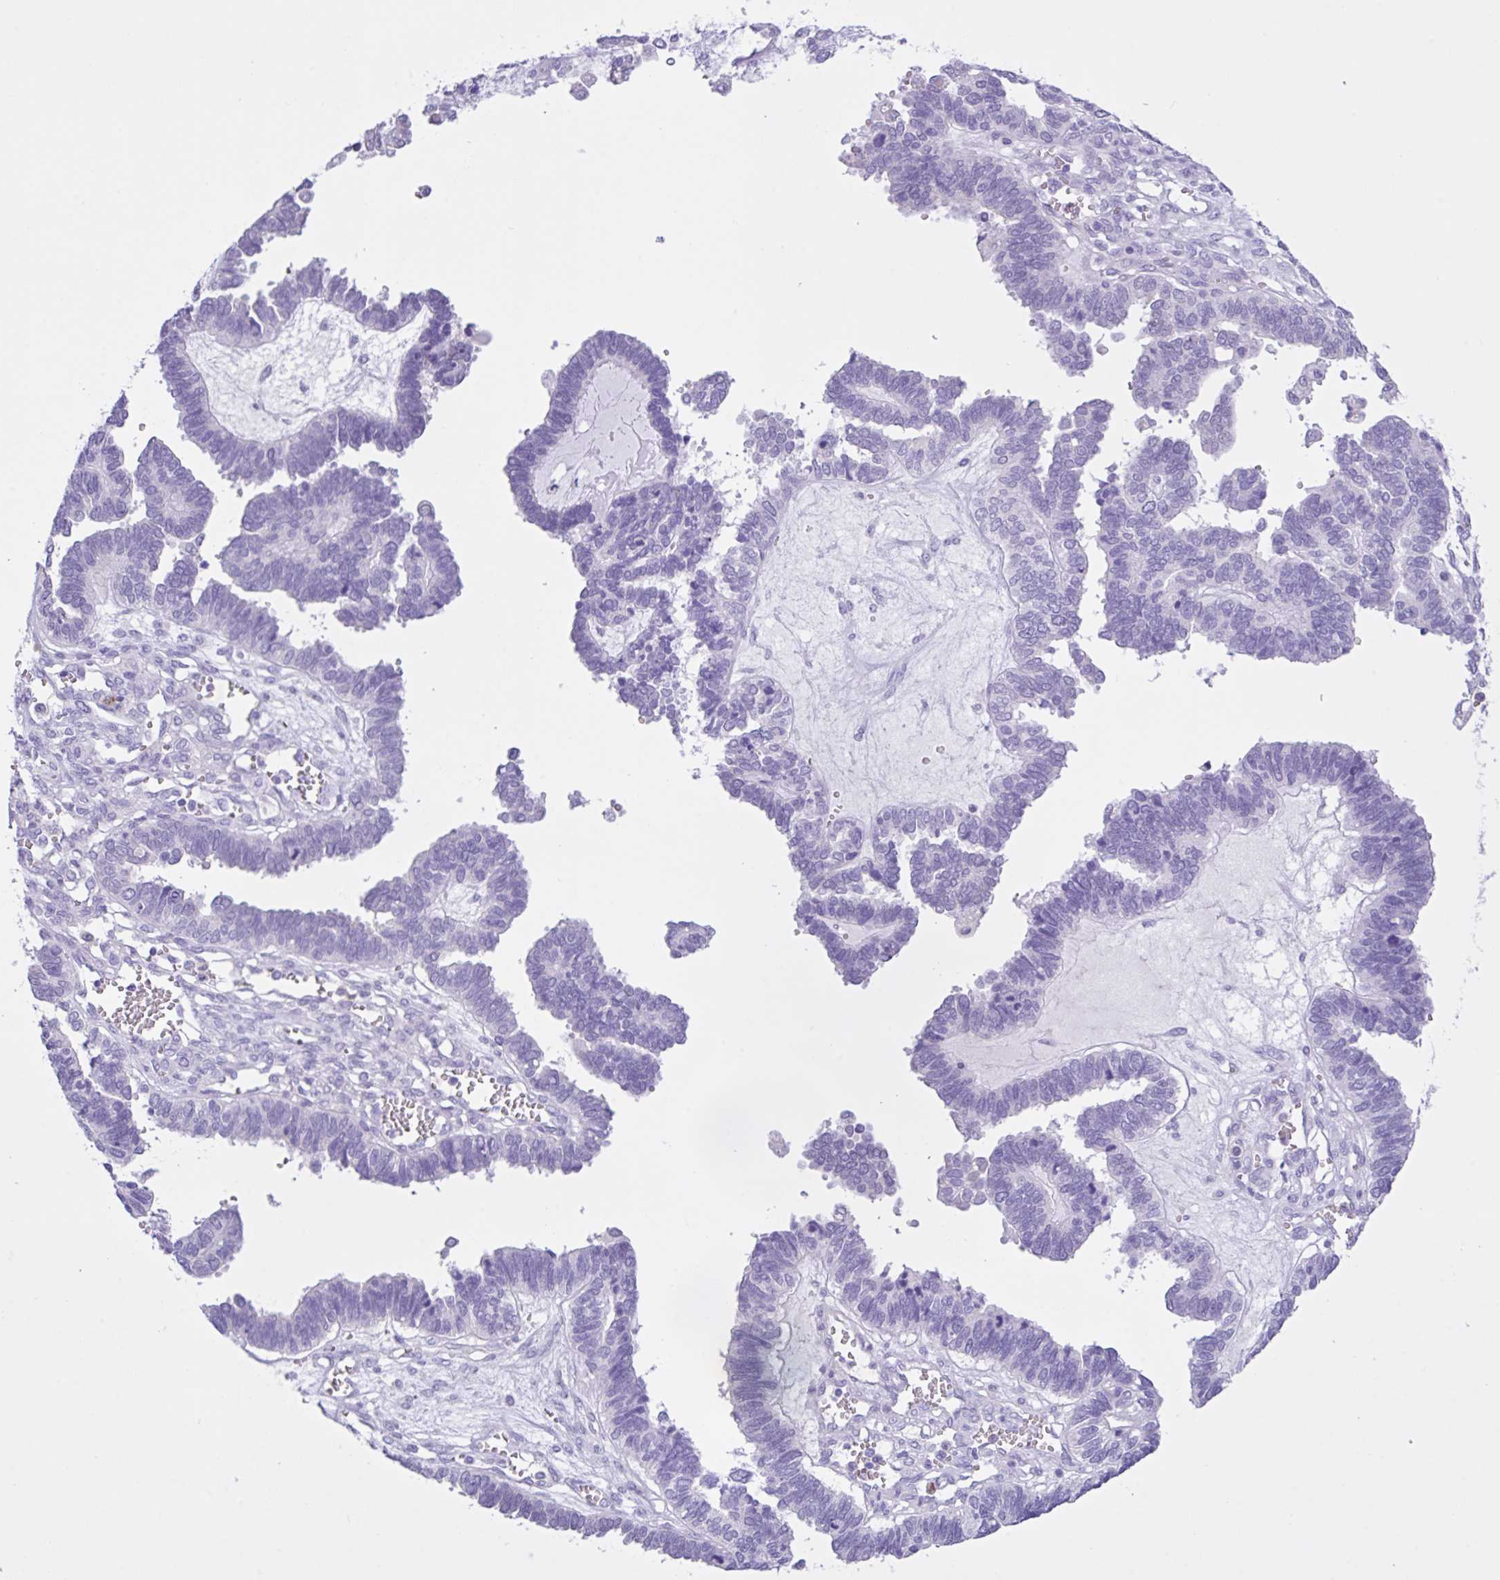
{"staining": {"intensity": "negative", "quantity": "none", "location": "none"}, "tissue": "ovarian cancer", "cell_type": "Tumor cells", "image_type": "cancer", "snomed": [{"axis": "morphology", "description": "Cystadenocarcinoma, serous, NOS"}, {"axis": "topography", "description": "Ovary"}], "caption": "Immunohistochemistry histopathology image of neoplastic tissue: human ovarian cancer stained with DAB (3,3'-diaminobenzidine) reveals no significant protein positivity in tumor cells.", "gene": "CST11", "patient": {"sex": "female", "age": 51}}